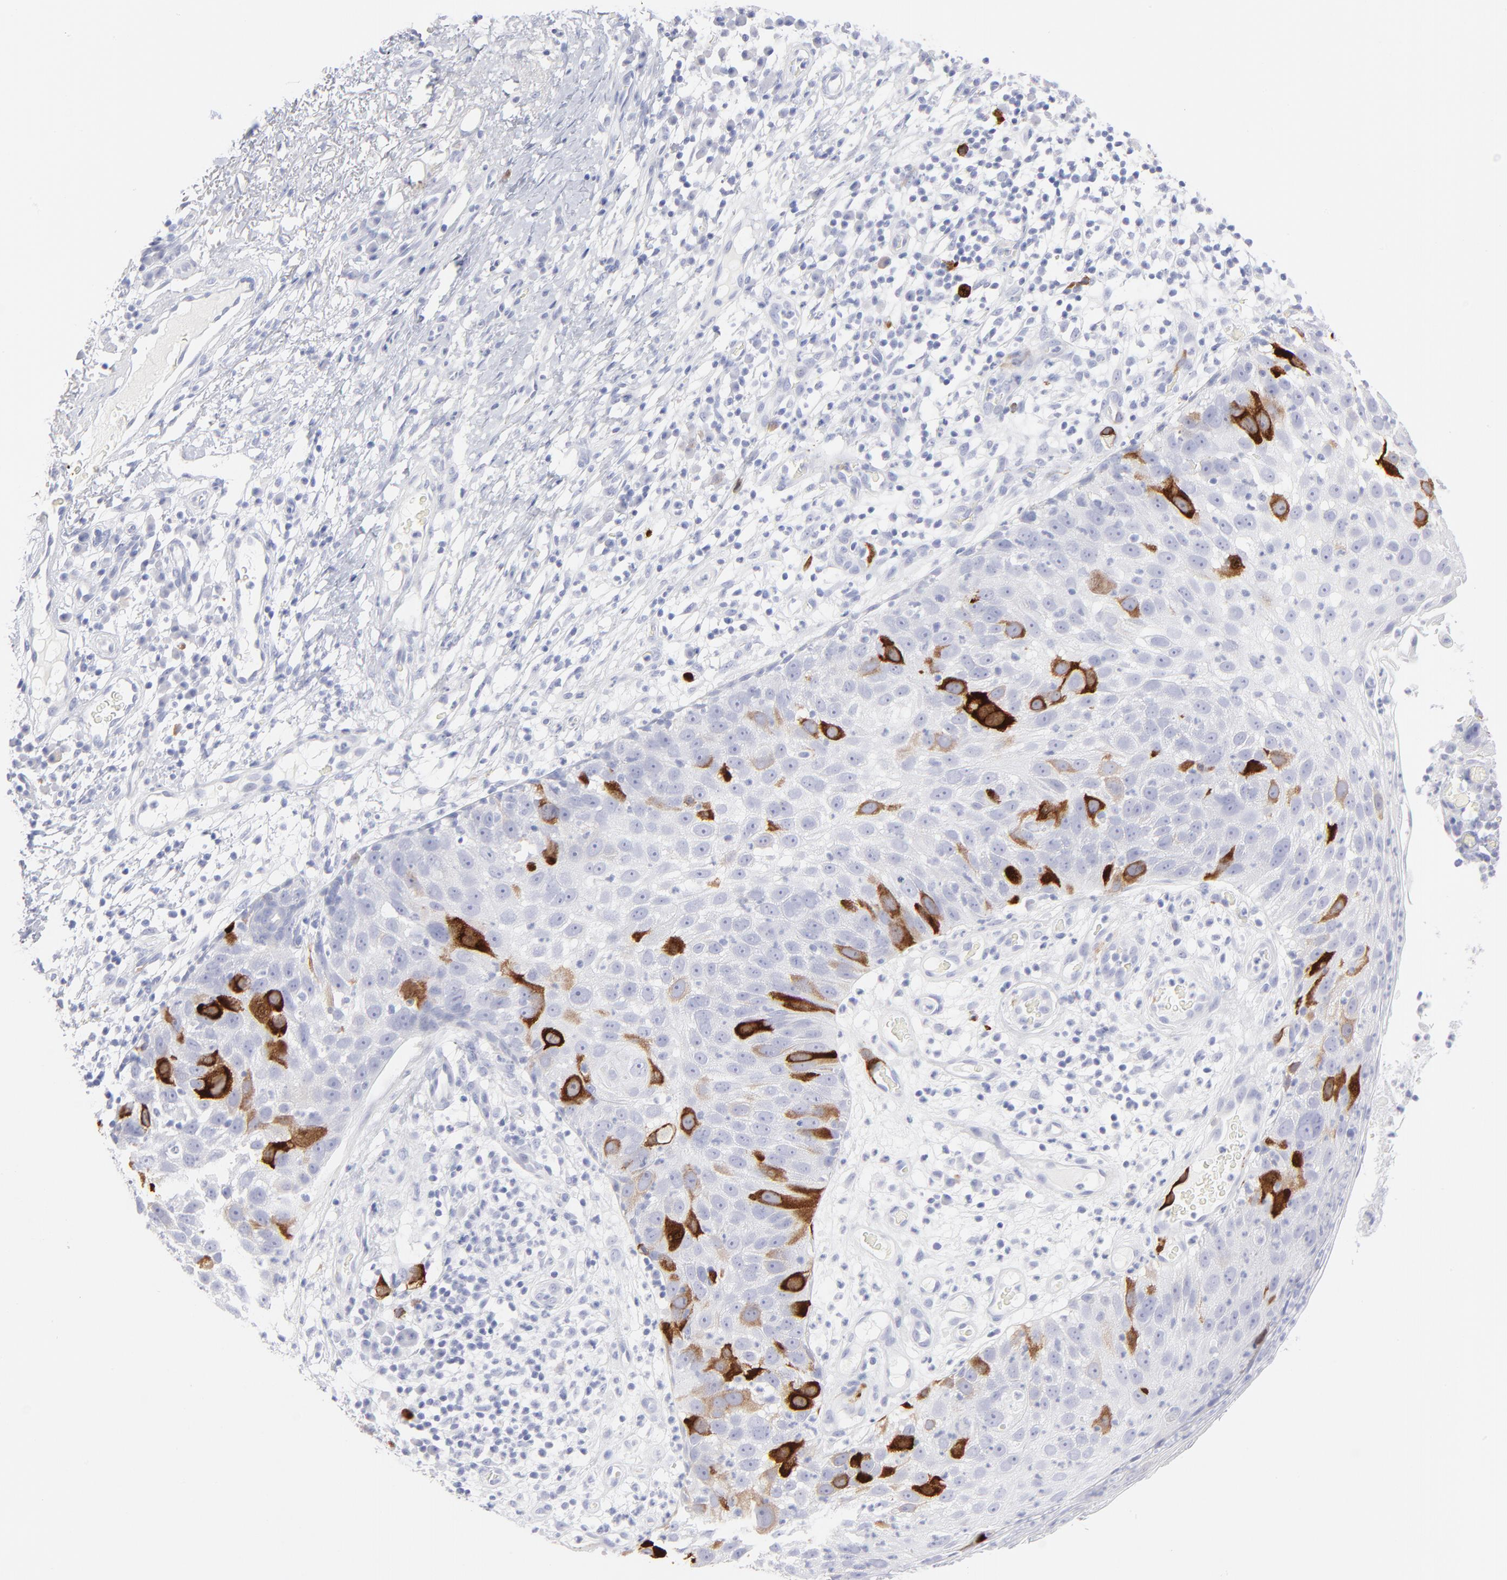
{"staining": {"intensity": "strong", "quantity": "<25%", "location": "cytoplasmic/membranous"}, "tissue": "skin cancer", "cell_type": "Tumor cells", "image_type": "cancer", "snomed": [{"axis": "morphology", "description": "Squamous cell carcinoma, NOS"}, {"axis": "topography", "description": "Skin"}], "caption": "An image showing strong cytoplasmic/membranous staining in about <25% of tumor cells in skin cancer, as visualized by brown immunohistochemical staining.", "gene": "CCNB1", "patient": {"sex": "male", "age": 87}}